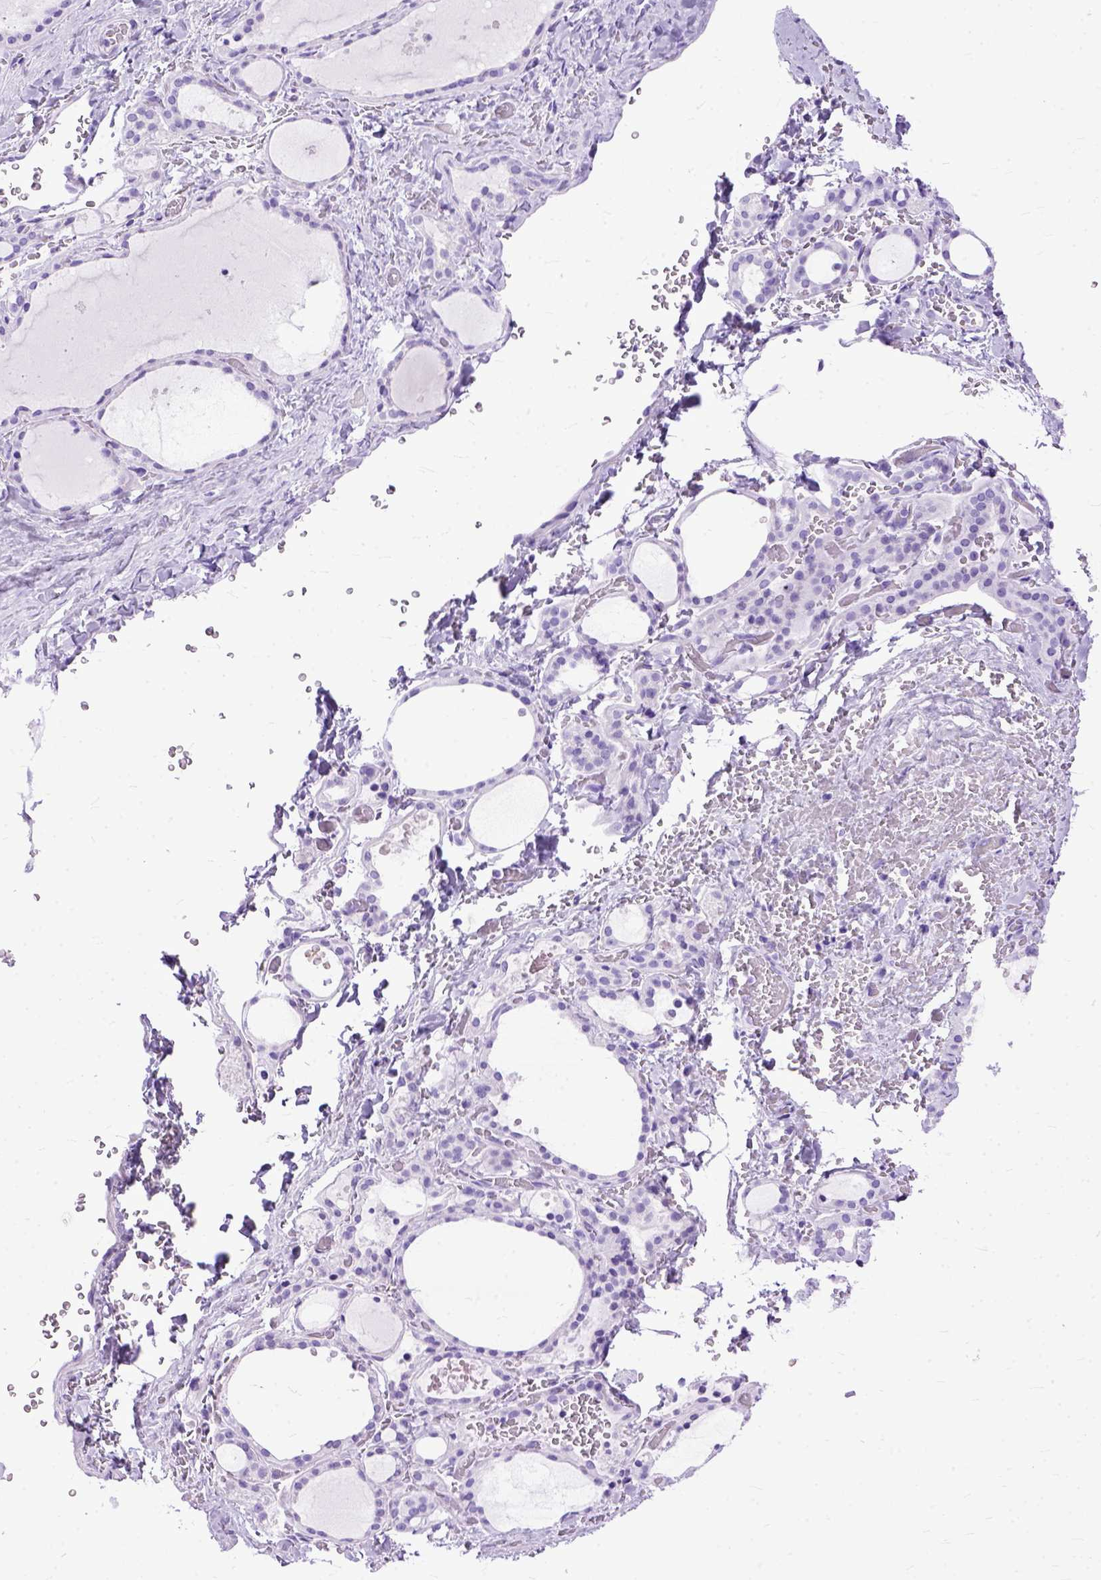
{"staining": {"intensity": "negative", "quantity": "none", "location": "none"}, "tissue": "thyroid gland", "cell_type": "Glandular cells", "image_type": "normal", "snomed": [{"axis": "morphology", "description": "Normal tissue, NOS"}, {"axis": "topography", "description": "Thyroid gland"}], "caption": "Protein analysis of unremarkable thyroid gland reveals no significant expression in glandular cells. The staining is performed using DAB brown chromogen with nuclei counter-stained in using hematoxylin.", "gene": "GNGT1", "patient": {"sex": "female", "age": 36}}